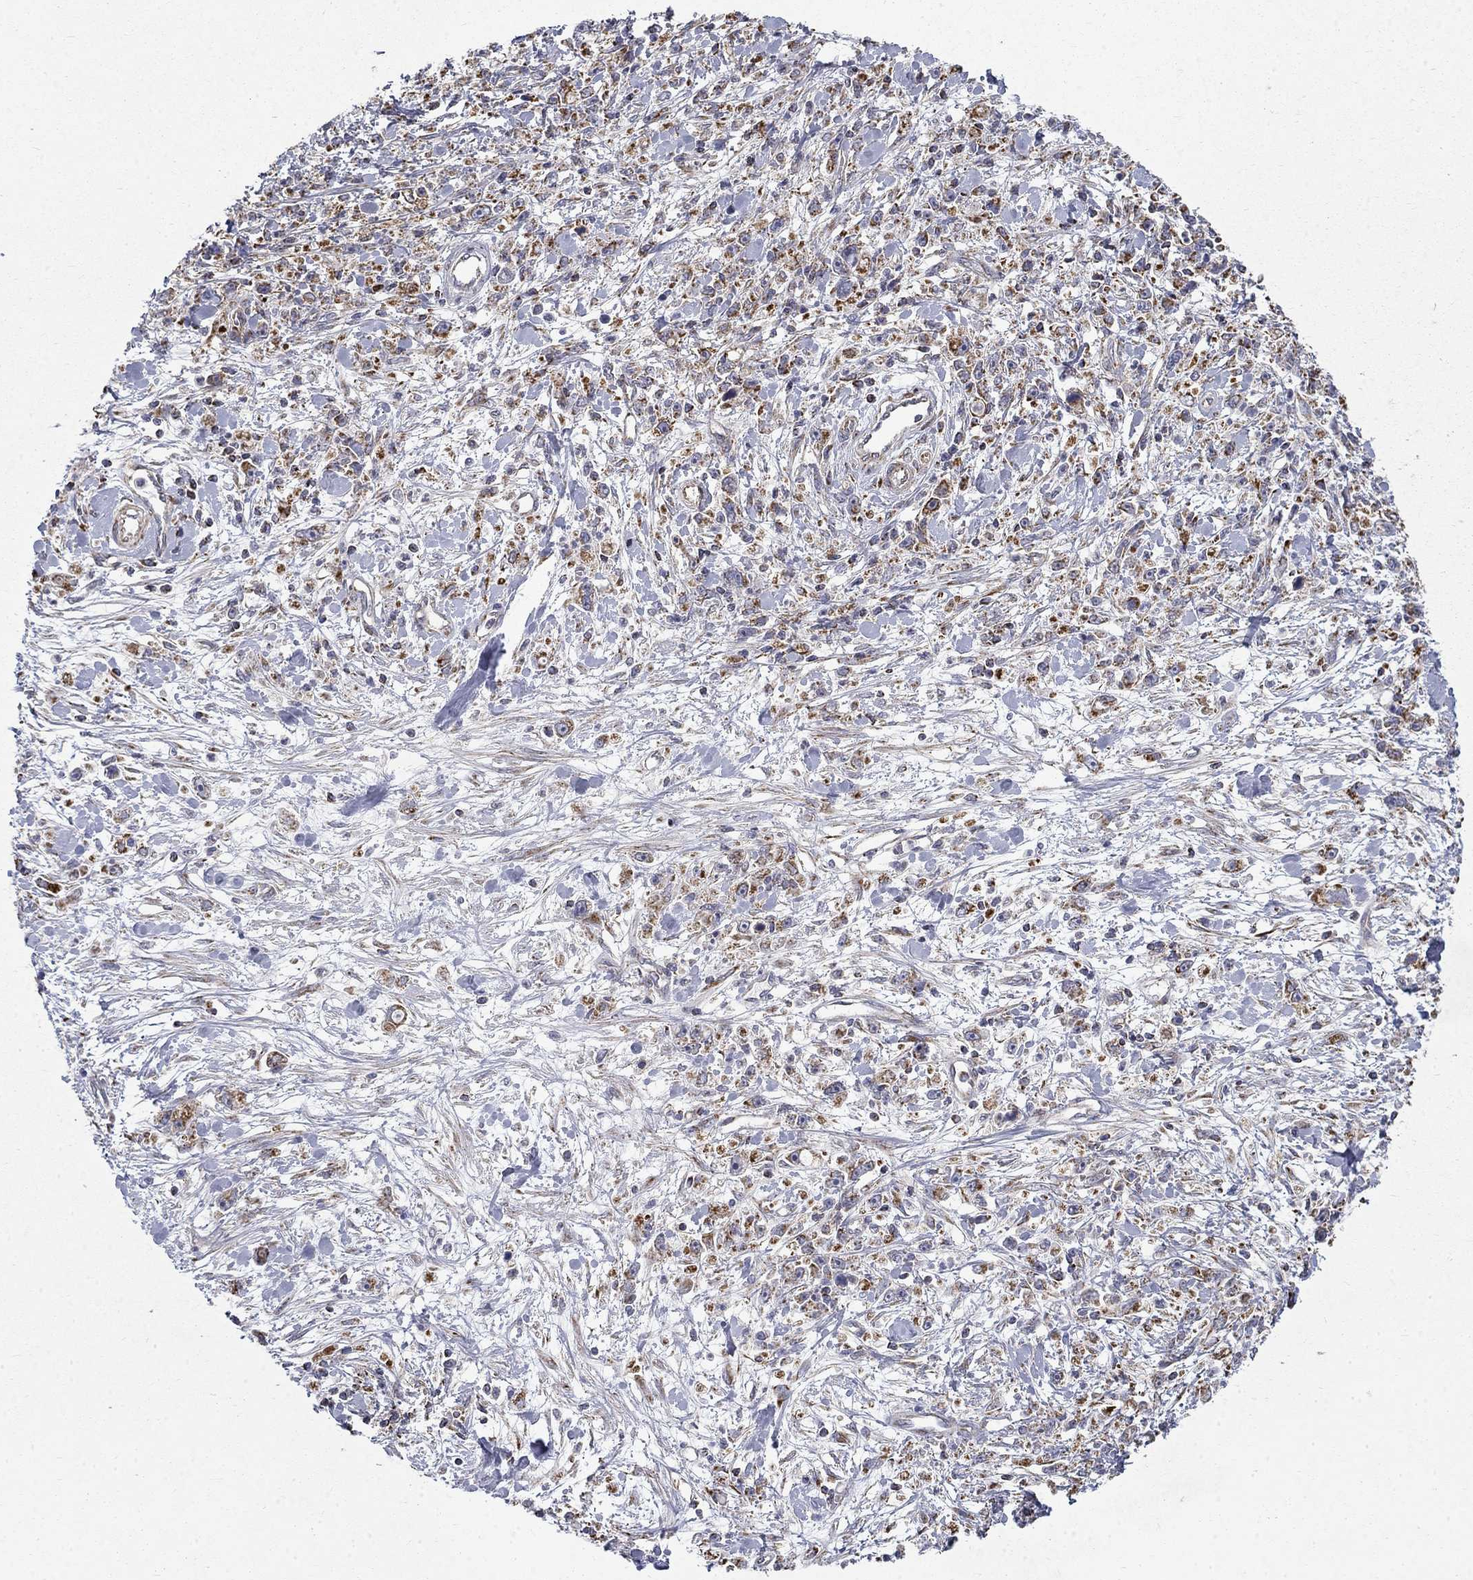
{"staining": {"intensity": "moderate", "quantity": "<25%", "location": "cytoplasmic/membranous"}, "tissue": "stomach cancer", "cell_type": "Tumor cells", "image_type": "cancer", "snomed": [{"axis": "morphology", "description": "Adenocarcinoma, NOS"}, {"axis": "topography", "description": "Stomach"}], "caption": "Moderate cytoplasmic/membranous protein expression is seen in approximately <25% of tumor cells in stomach cancer.", "gene": "PCBP3", "patient": {"sex": "female", "age": 59}}